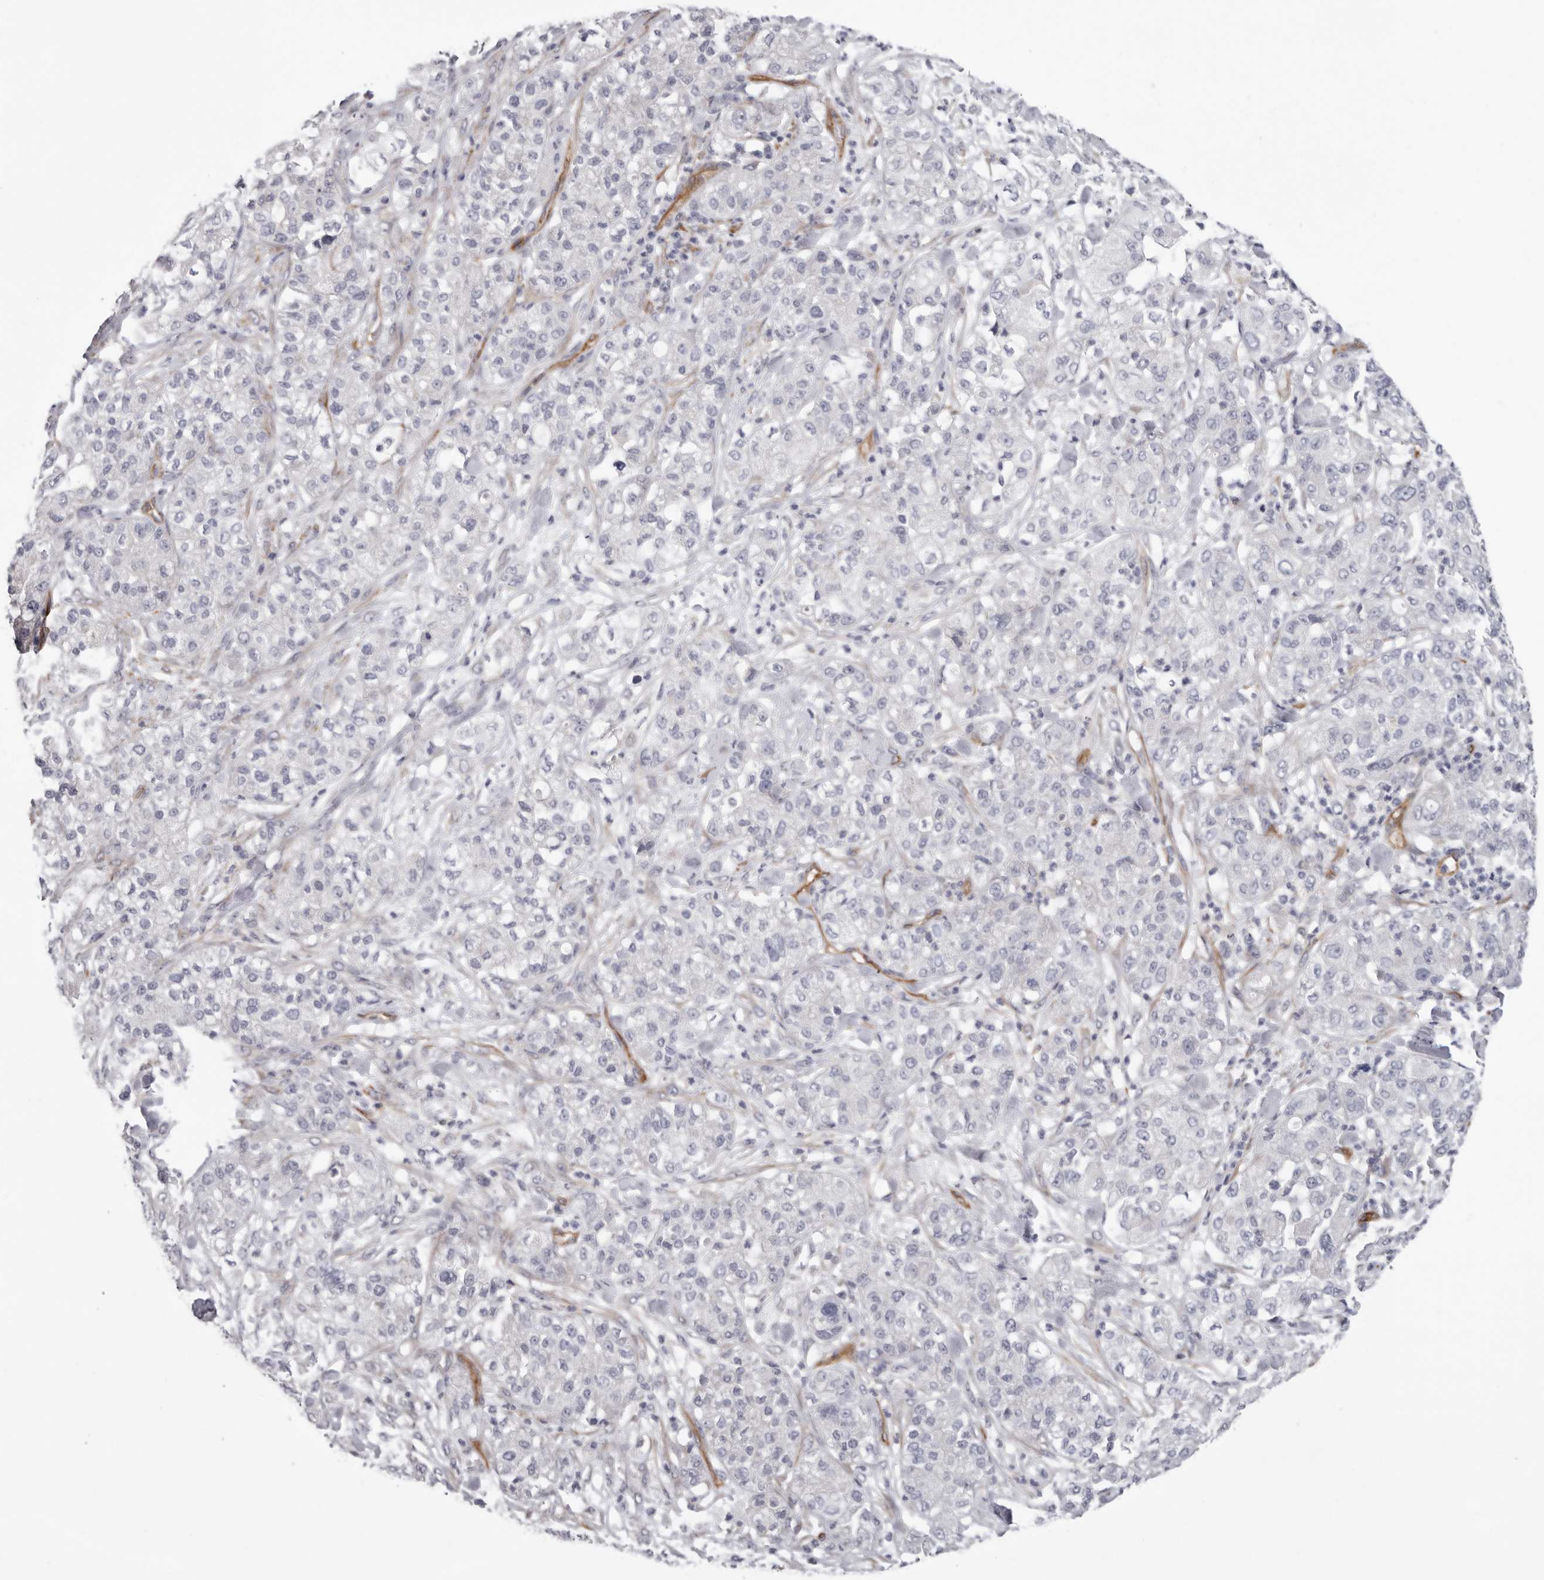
{"staining": {"intensity": "negative", "quantity": "none", "location": "none"}, "tissue": "pancreatic cancer", "cell_type": "Tumor cells", "image_type": "cancer", "snomed": [{"axis": "morphology", "description": "Adenocarcinoma, NOS"}, {"axis": "topography", "description": "Pancreas"}], "caption": "An IHC micrograph of pancreatic cancer is shown. There is no staining in tumor cells of pancreatic cancer.", "gene": "ADGRL4", "patient": {"sex": "female", "age": 78}}